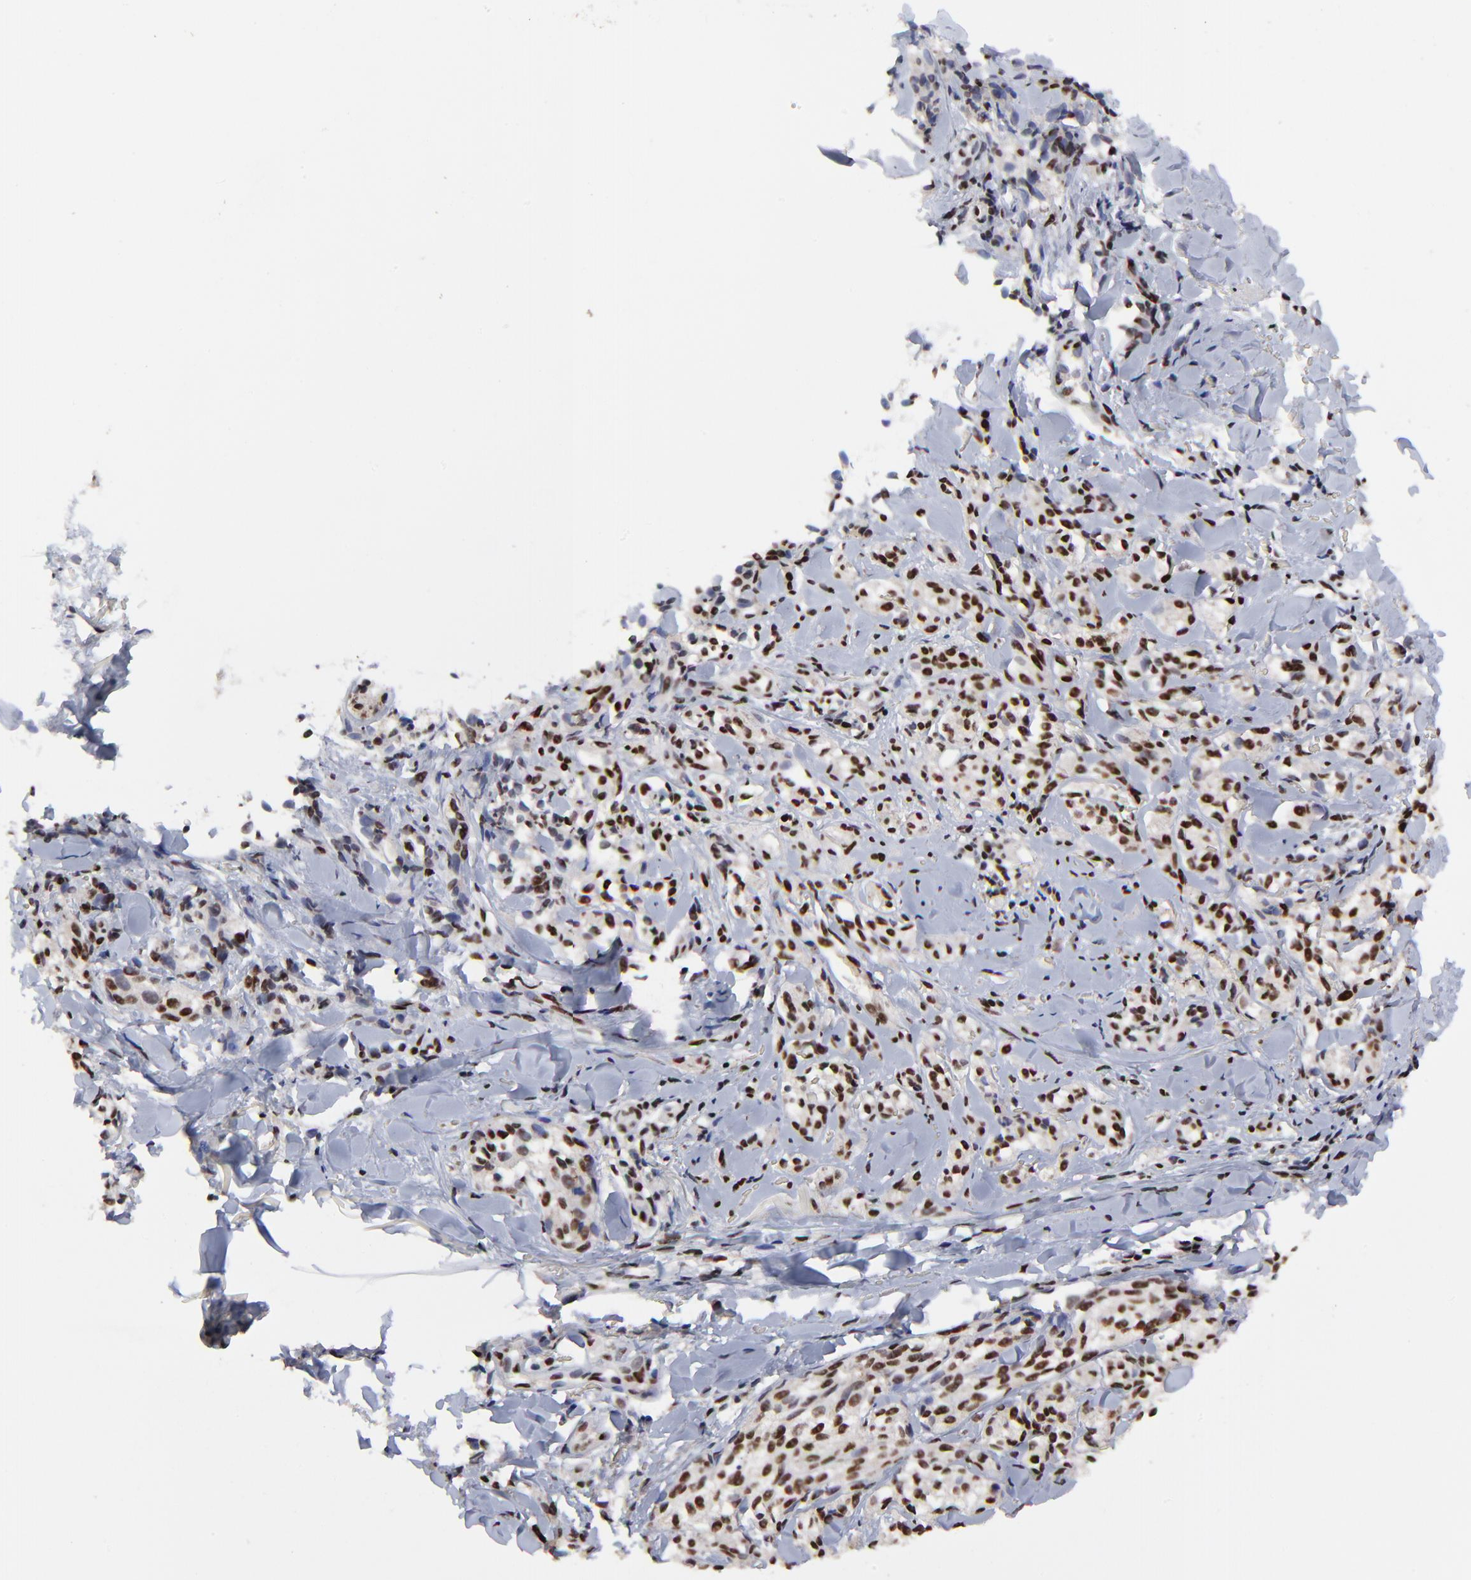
{"staining": {"intensity": "moderate", "quantity": ">75%", "location": "nuclear"}, "tissue": "melanoma", "cell_type": "Tumor cells", "image_type": "cancer", "snomed": [{"axis": "morphology", "description": "Malignant melanoma, Metastatic site"}, {"axis": "topography", "description": "Skin"}], "caption": "There is medium levels of moderate nuclear positivity in tumor cells of melanoma, as demonstrated by immunohistochemical staining (brown color).", "gene": "RBM22", "patient": {"sex": "female", "age": 66}}